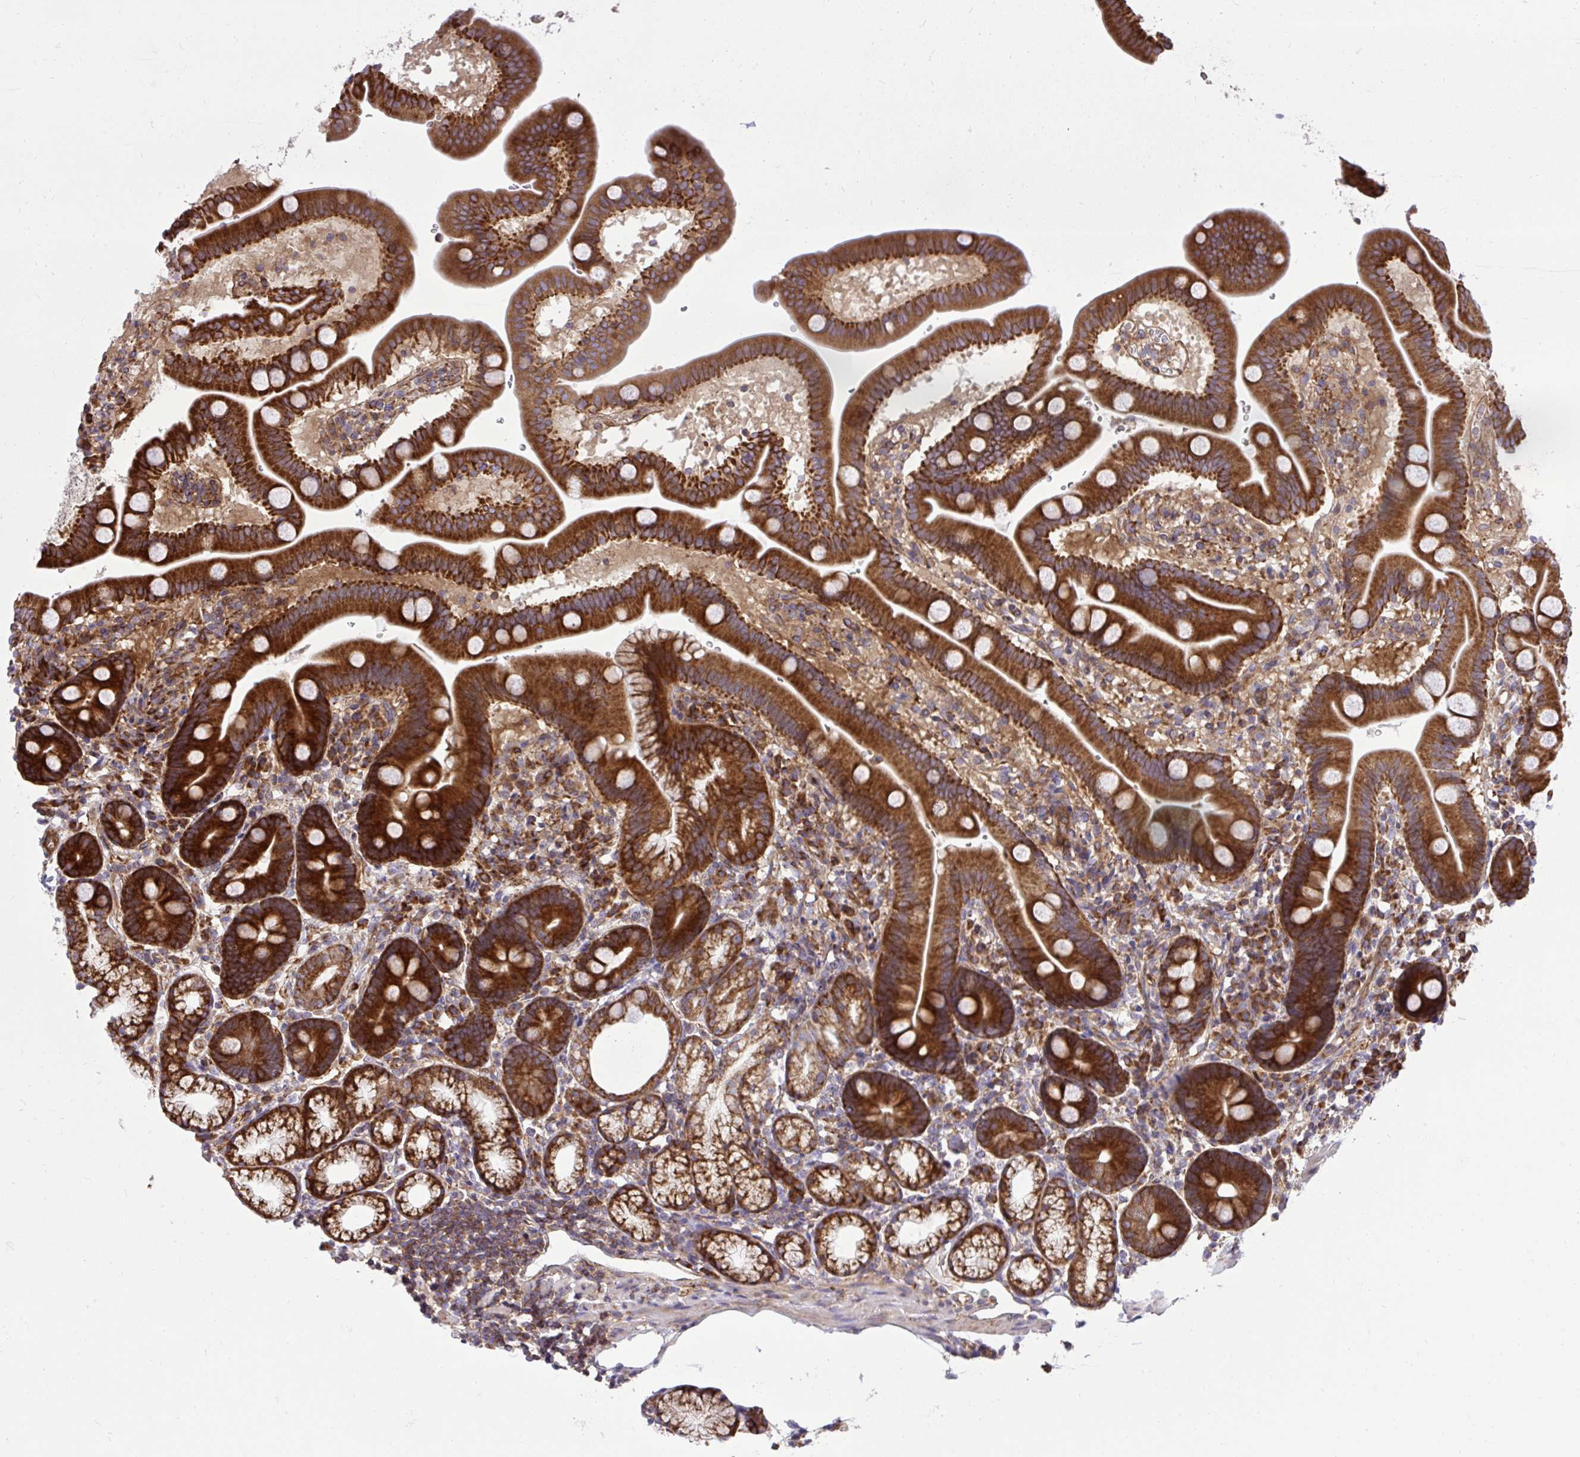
{"staining": {"intensity": "strong", "quantity": ">75%", "location": "cytoplasmic/membranous"}, "tissue": "duodenum", "cell_type": "Glandular cells", "image_type": "normal", "snomed": [{"axis": "morphology", "description": "Normal tissue, NOS"}, {"axis": "topography", "description": "Duodenum"}], "caption": "Protein expression analysis of unremarkable human duodenum reveals strong cytoplasmic/membranous expression in approximately >75% of glandular cells.", "gene": "NMNAT3", "patient": {"sex": "male", "age": 59}}